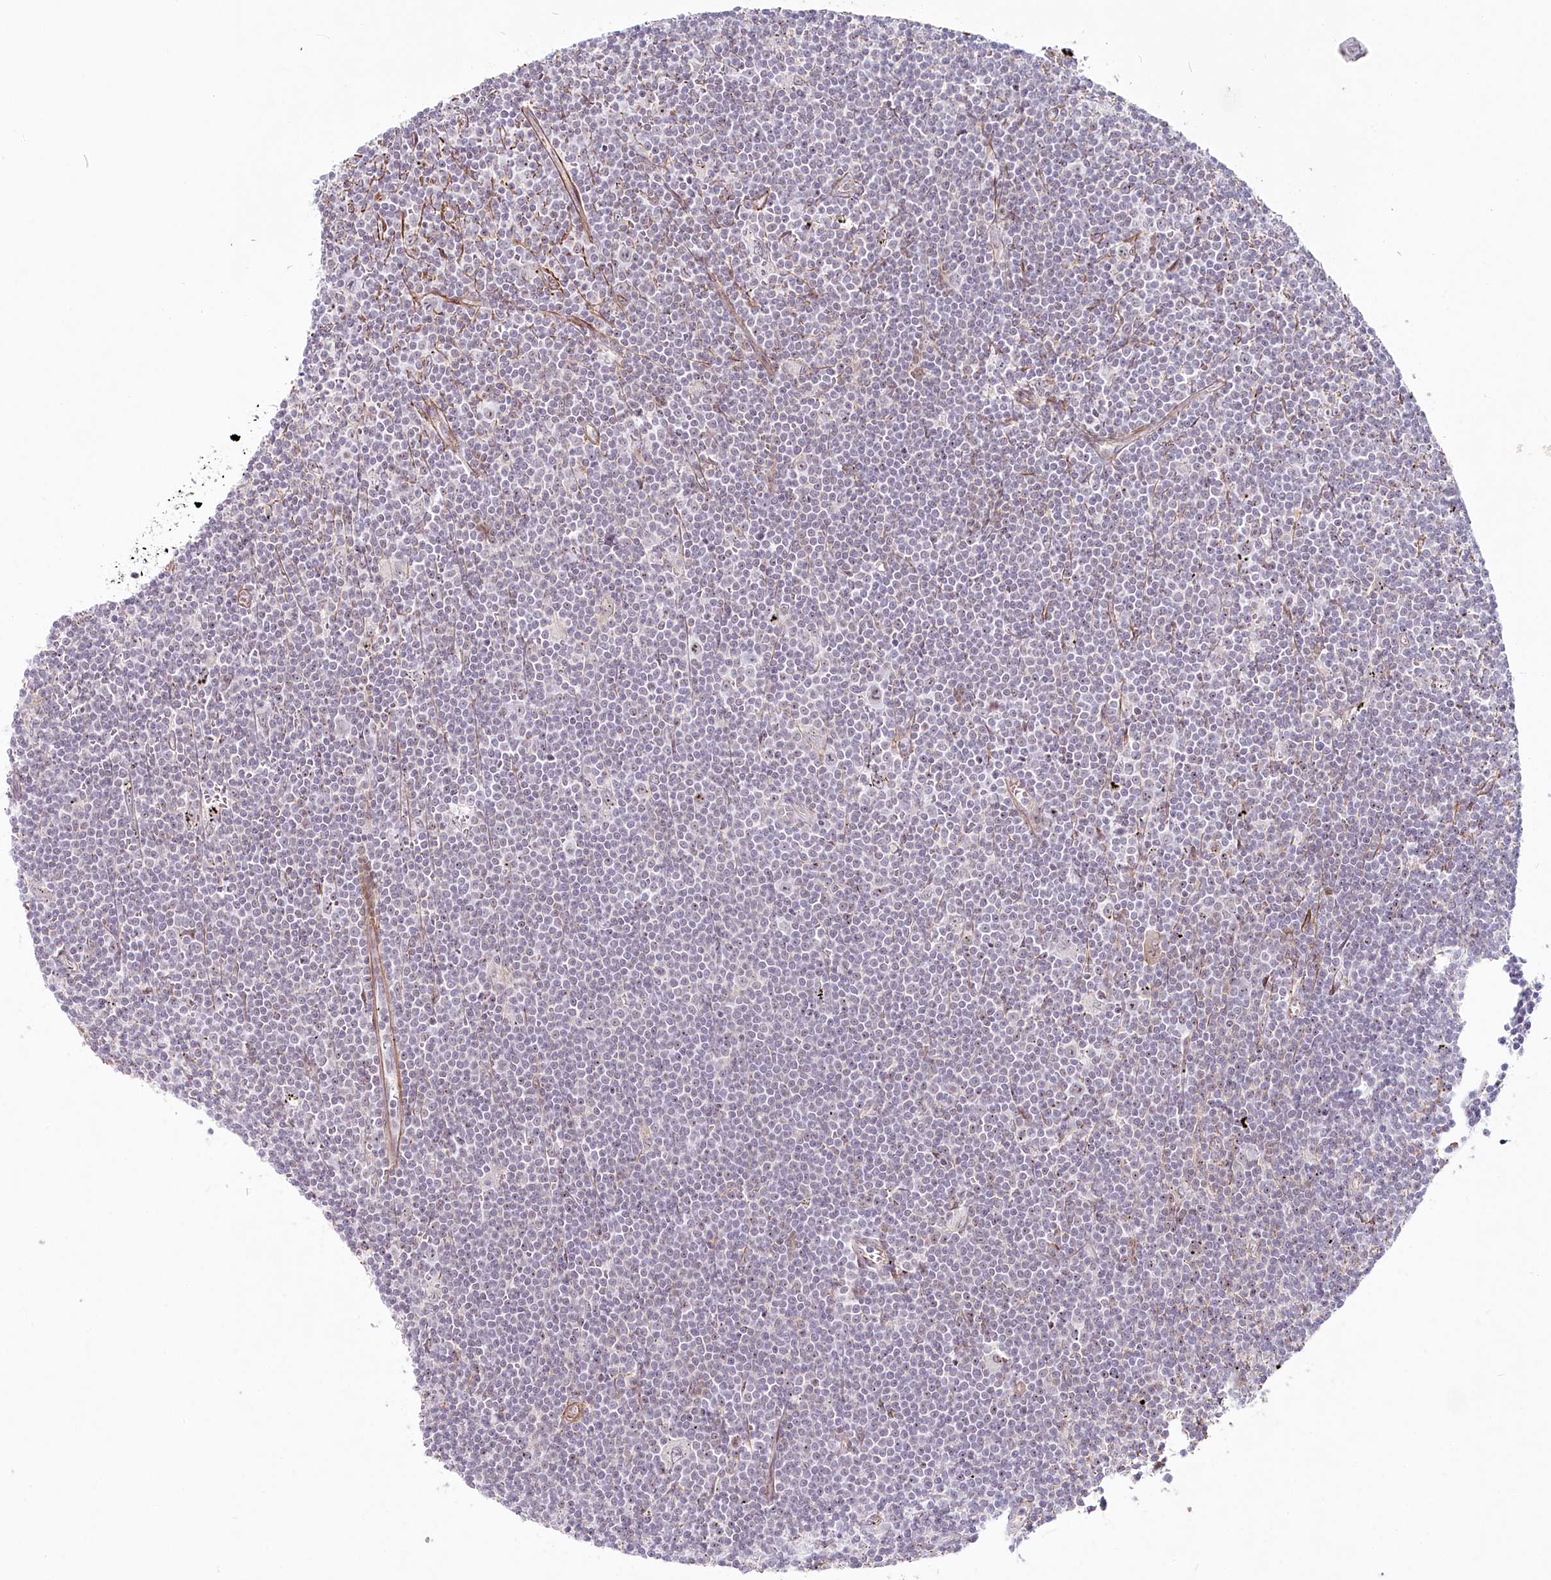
{"staining": {"intensity": "weak", "quantity": "<25%", "location": "nuclear"}, "tissue": "lymphoma", "cell_type": "Tumor cells", "image_type": "cancer", "snomed": [{"axis": "morphology", "description": "Malignant lymphoma, non-Hodgkin's type, Low grade"}, {"axis": "topography", "description": "Spleen"}], "caption": "IHC photomicrograph of human lymphoma stained for a protein (brown), which exhibits no staining in tumor cells.", "gene": "ABHD8", "patient": {"sex": "male", "age": 76}}